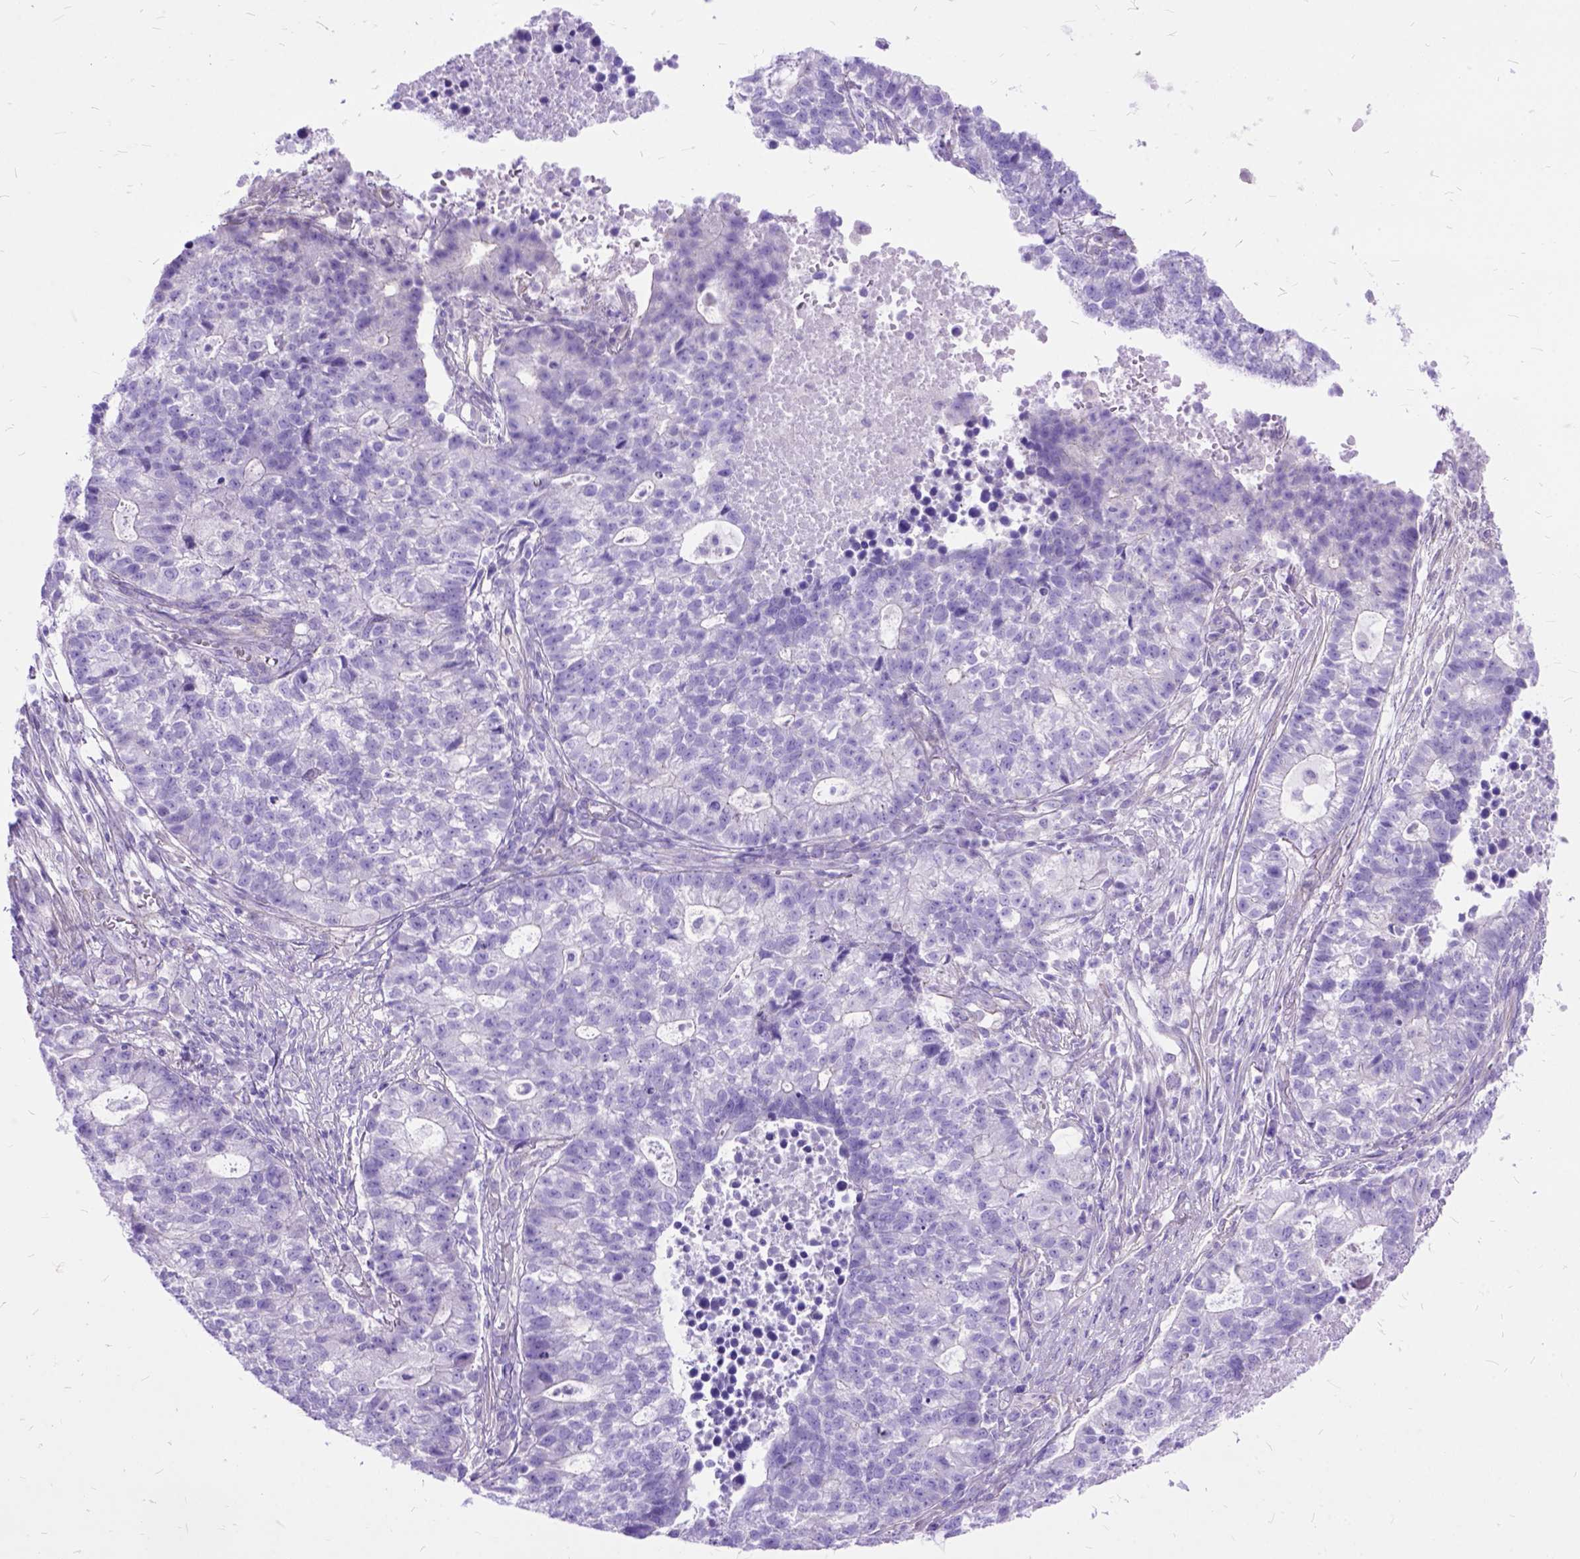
{"staining": {"intensity": "negative", "quantity": "none", "location": "none"}, "tissue": "lung cancer", "cell_type": "Tumor cells", "image_type": "cancer", "snomed": [{"axis": "morphology", "description": "Adenocarcinoma, NOS"}, {"axis": "topography", "description": "Lung"}], "caption": "Tumor cells are negative for protein expression in human lung cancer.", "gene": "ARL9", "patient": {"sex": "male", "age": 57}}